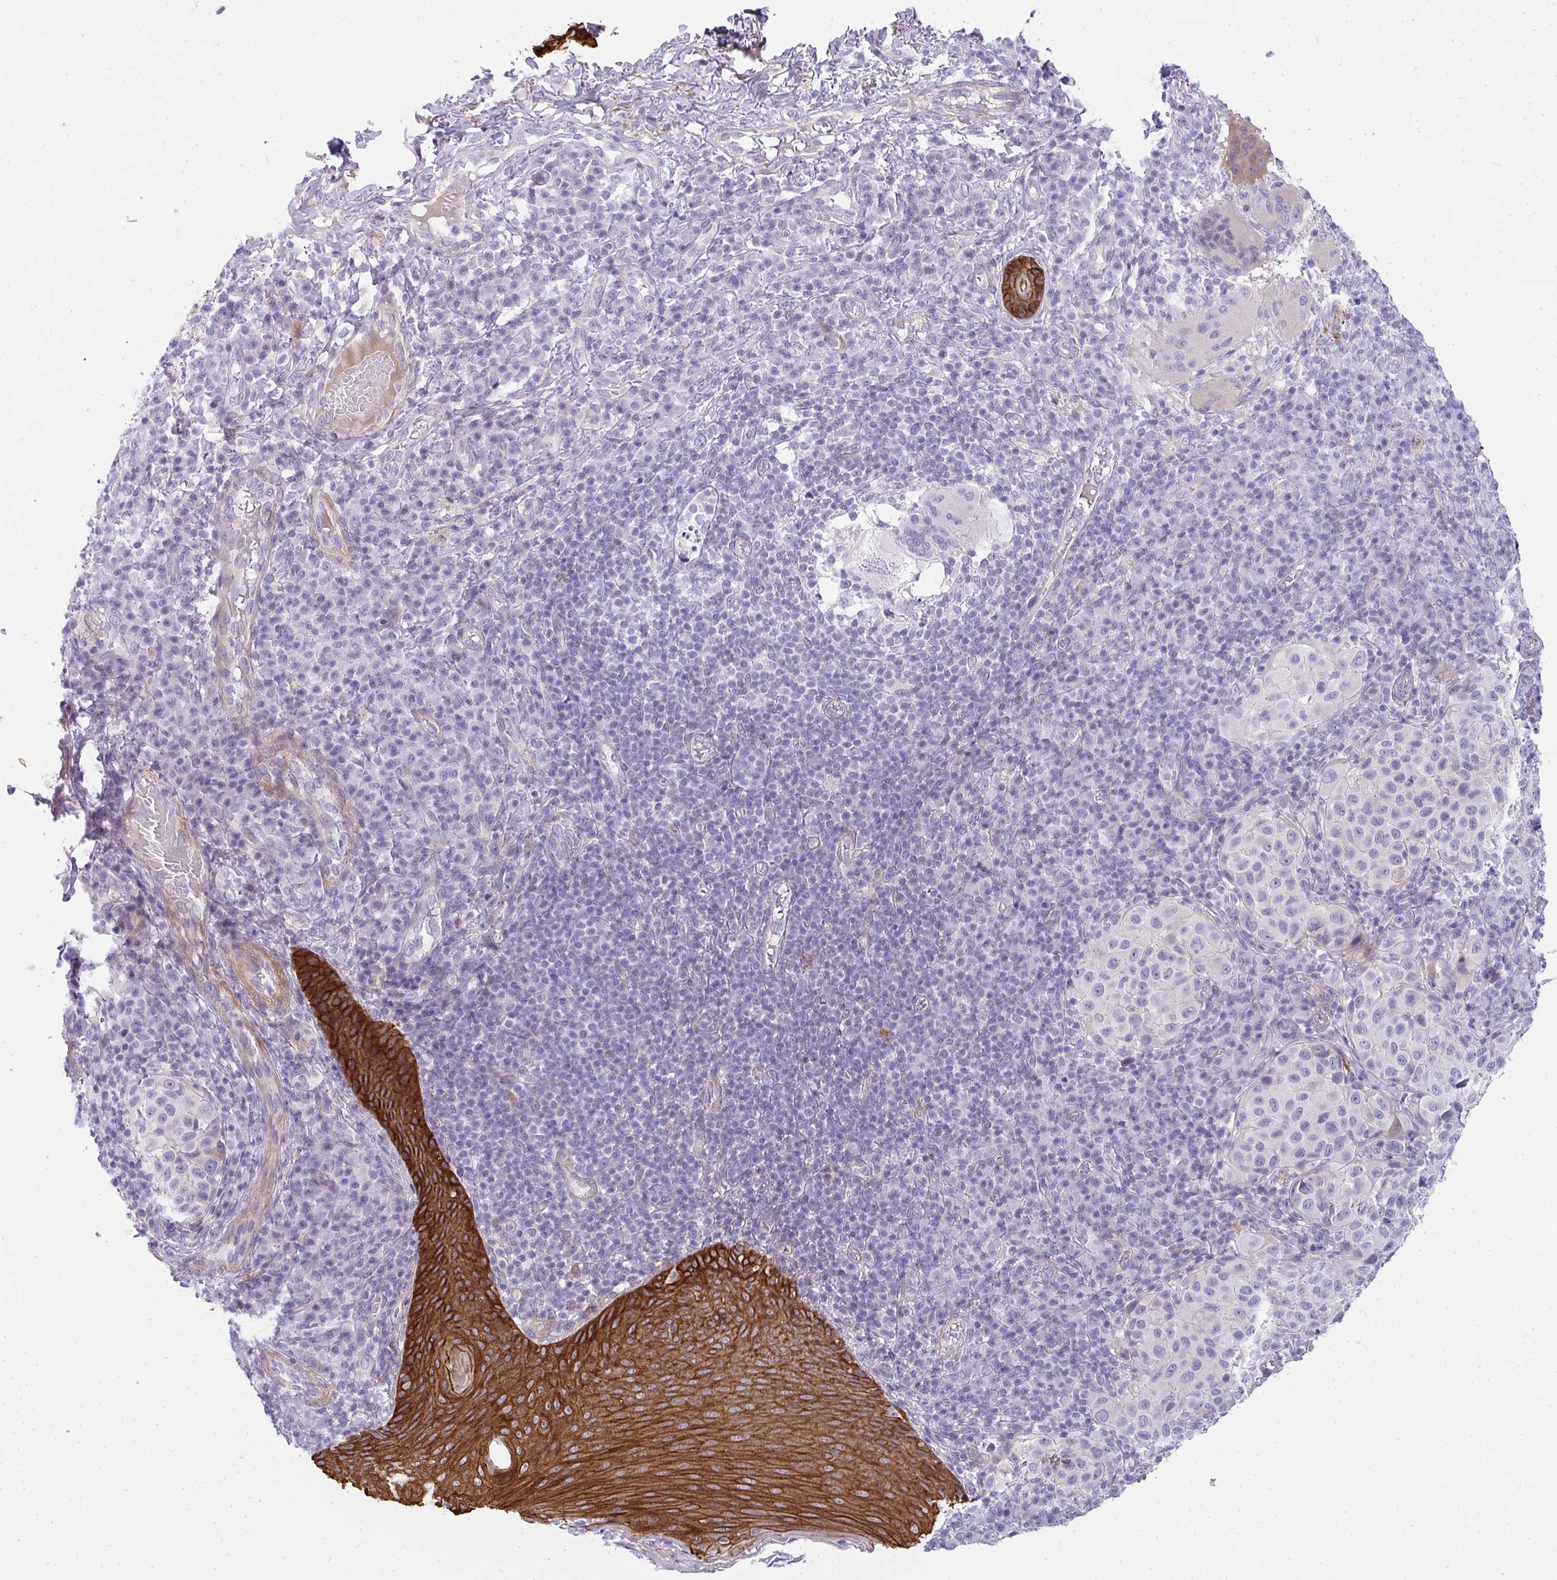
{"staining": {"intensity": "negative", "quantity": "none", "location": "none"}, "tissue": "melanoma", "cell_type": "Tumor cells", "image_type": "cancer", "snomed": [{"axis": "morphology", "description": "Malignant melanoma, NOS"}, {"axis": "topography", "description": "Skin"}], "caption": "Immunohistochemical staining of melanoma displays no significant expression in tumor cells.", "gene": "AK5", "patient": {"sex": "male", "age": 38}}